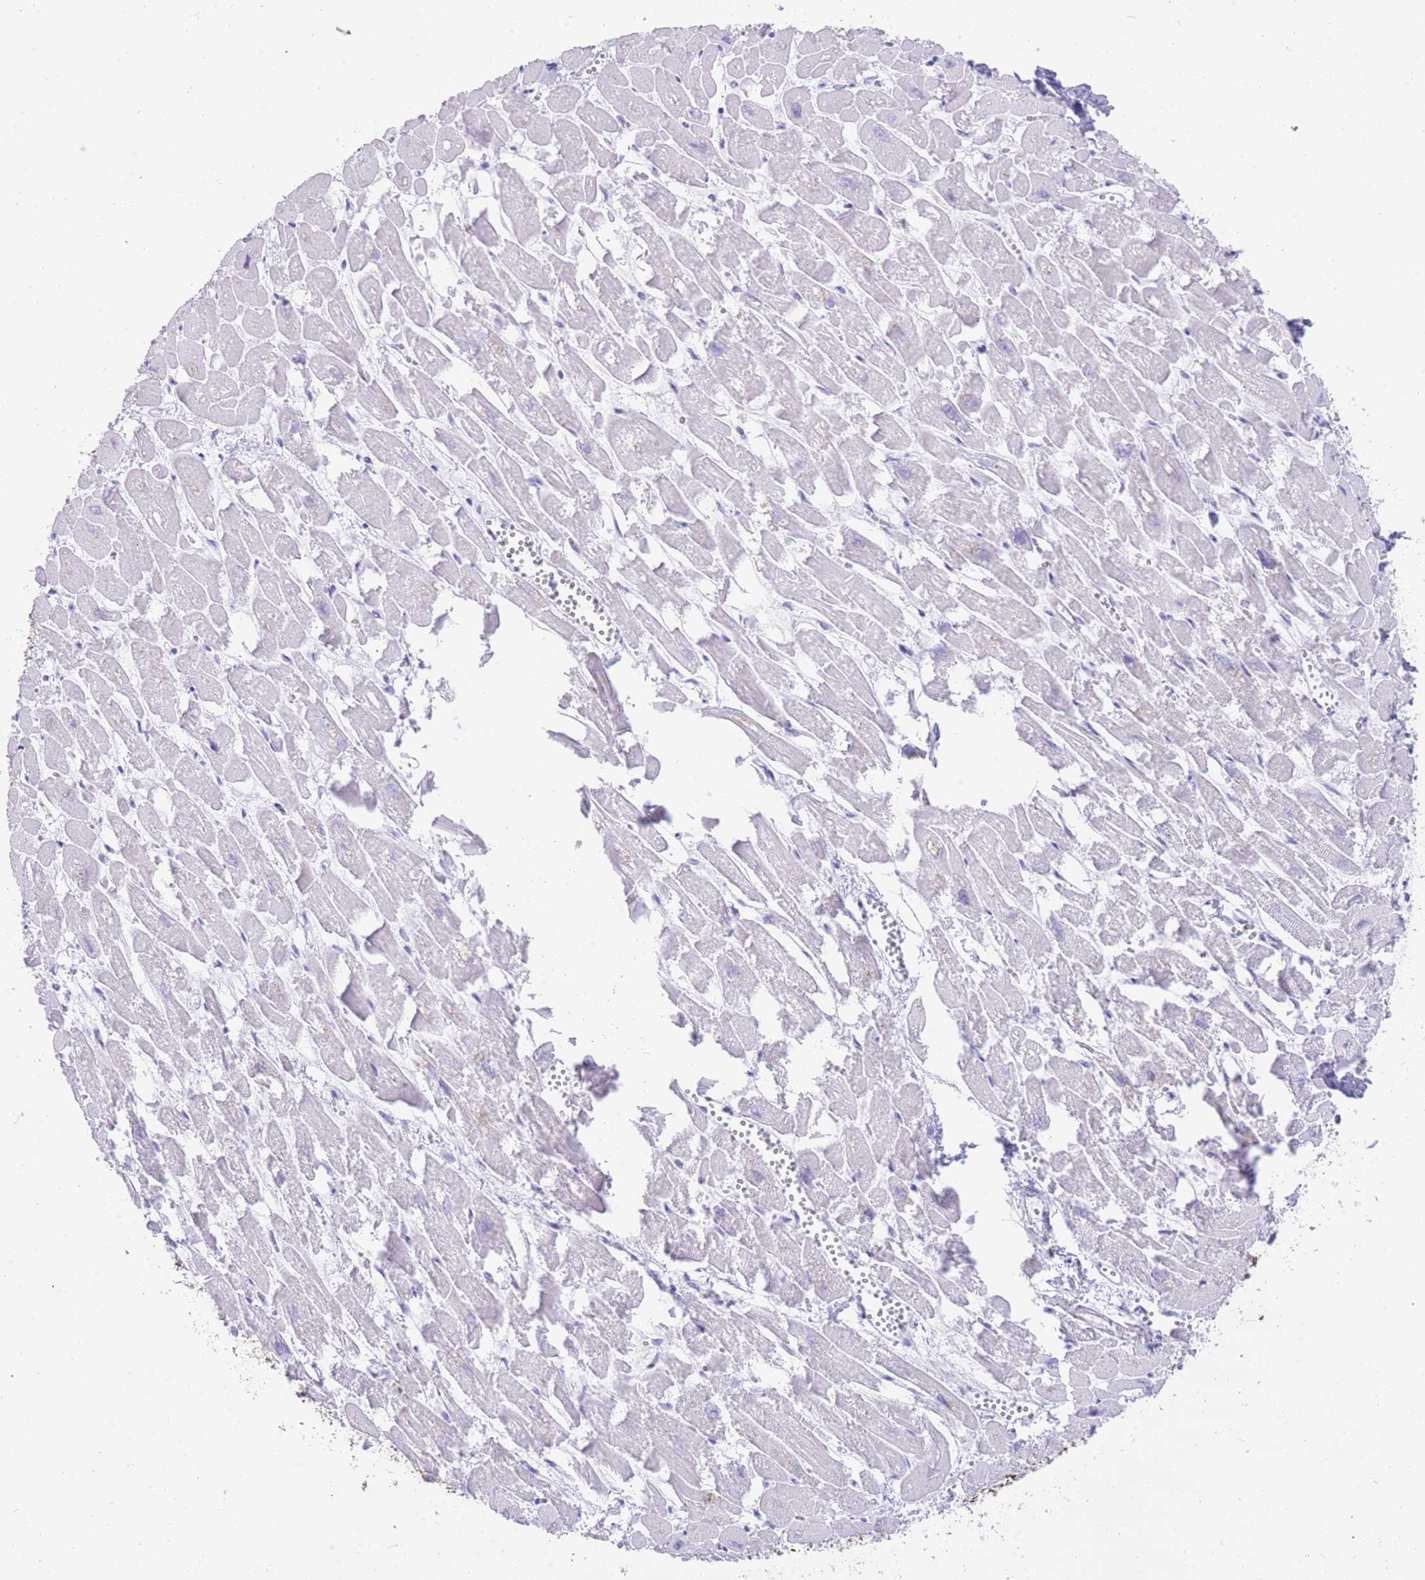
{"staining": {"intensity": "negative", "quantity": "none", "location": "none"}, "tissue": "heart muscle", "cell_type": "Cardiomyocytes", "image_type": "normal", "snomed": [{"axis": "morphology", "description": "Normal tissue, NOS"}, {"axis": "topography", "description": "Heart"}], "caption": "This photomicrograph is of benign heart muscle stained with IHC to label a protein in brown with the nuclei are counter-stained blue. There is no positivity in cardiomyocytes.", "gene": "ELOA2", "patient": {"sex": "male", "age": 54}}